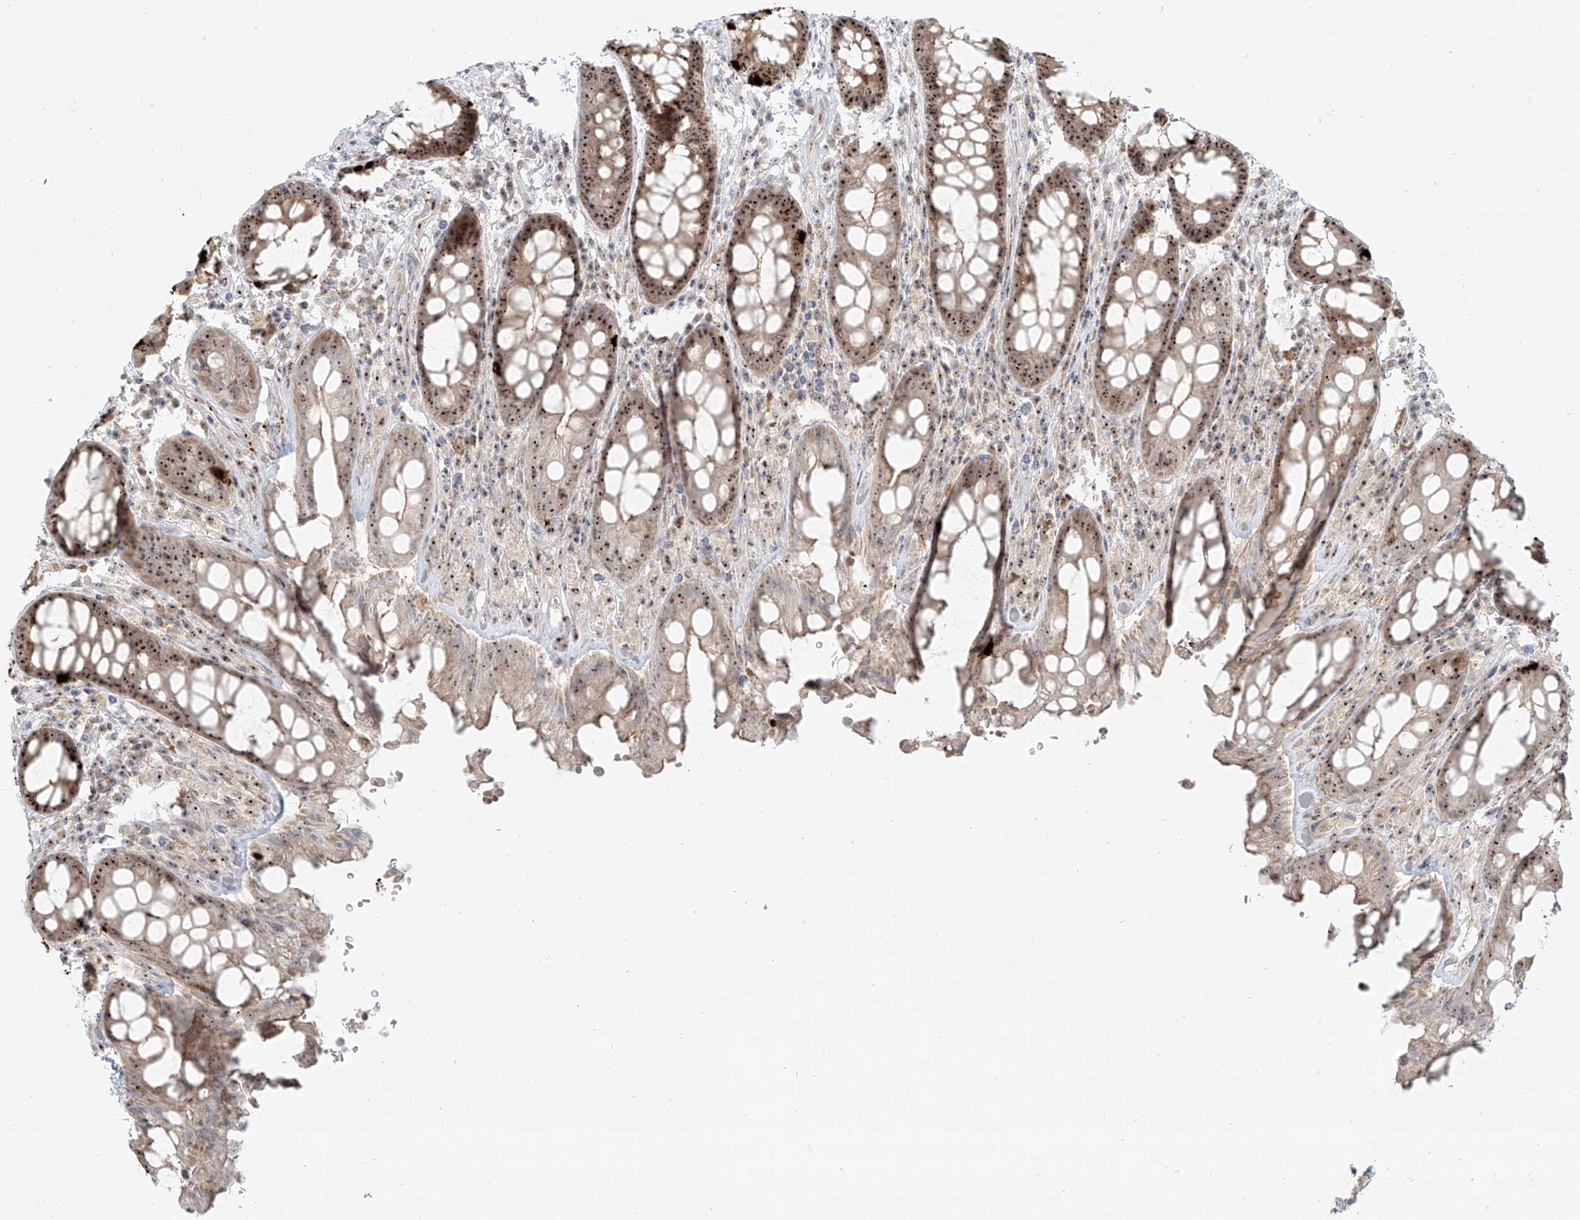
{"staining": {"intensity": "strong", "quantity": ">75%", "location": "cytoplasmic/membranous,nuclear"}, "tissue": "rectum", "cell_type": "Glandular cells", "image_type": "normal", "snomed": [{"axis": "morphology", "description": "Normal tissue, NOS"}, {"axis": "topography", "description": "Rectum"}], "caption": "A high-resolution image shows IHC staining of unremarkable rectum, which reveals strong cytoplasmic/membranous,nuclear positivity in approximately >75% of glandular cells. (DAB IHC, brown staining for protein, blue staining for nuclei).", "gene": "BYSL", "patient": {"sex": "male", "age": 64}}